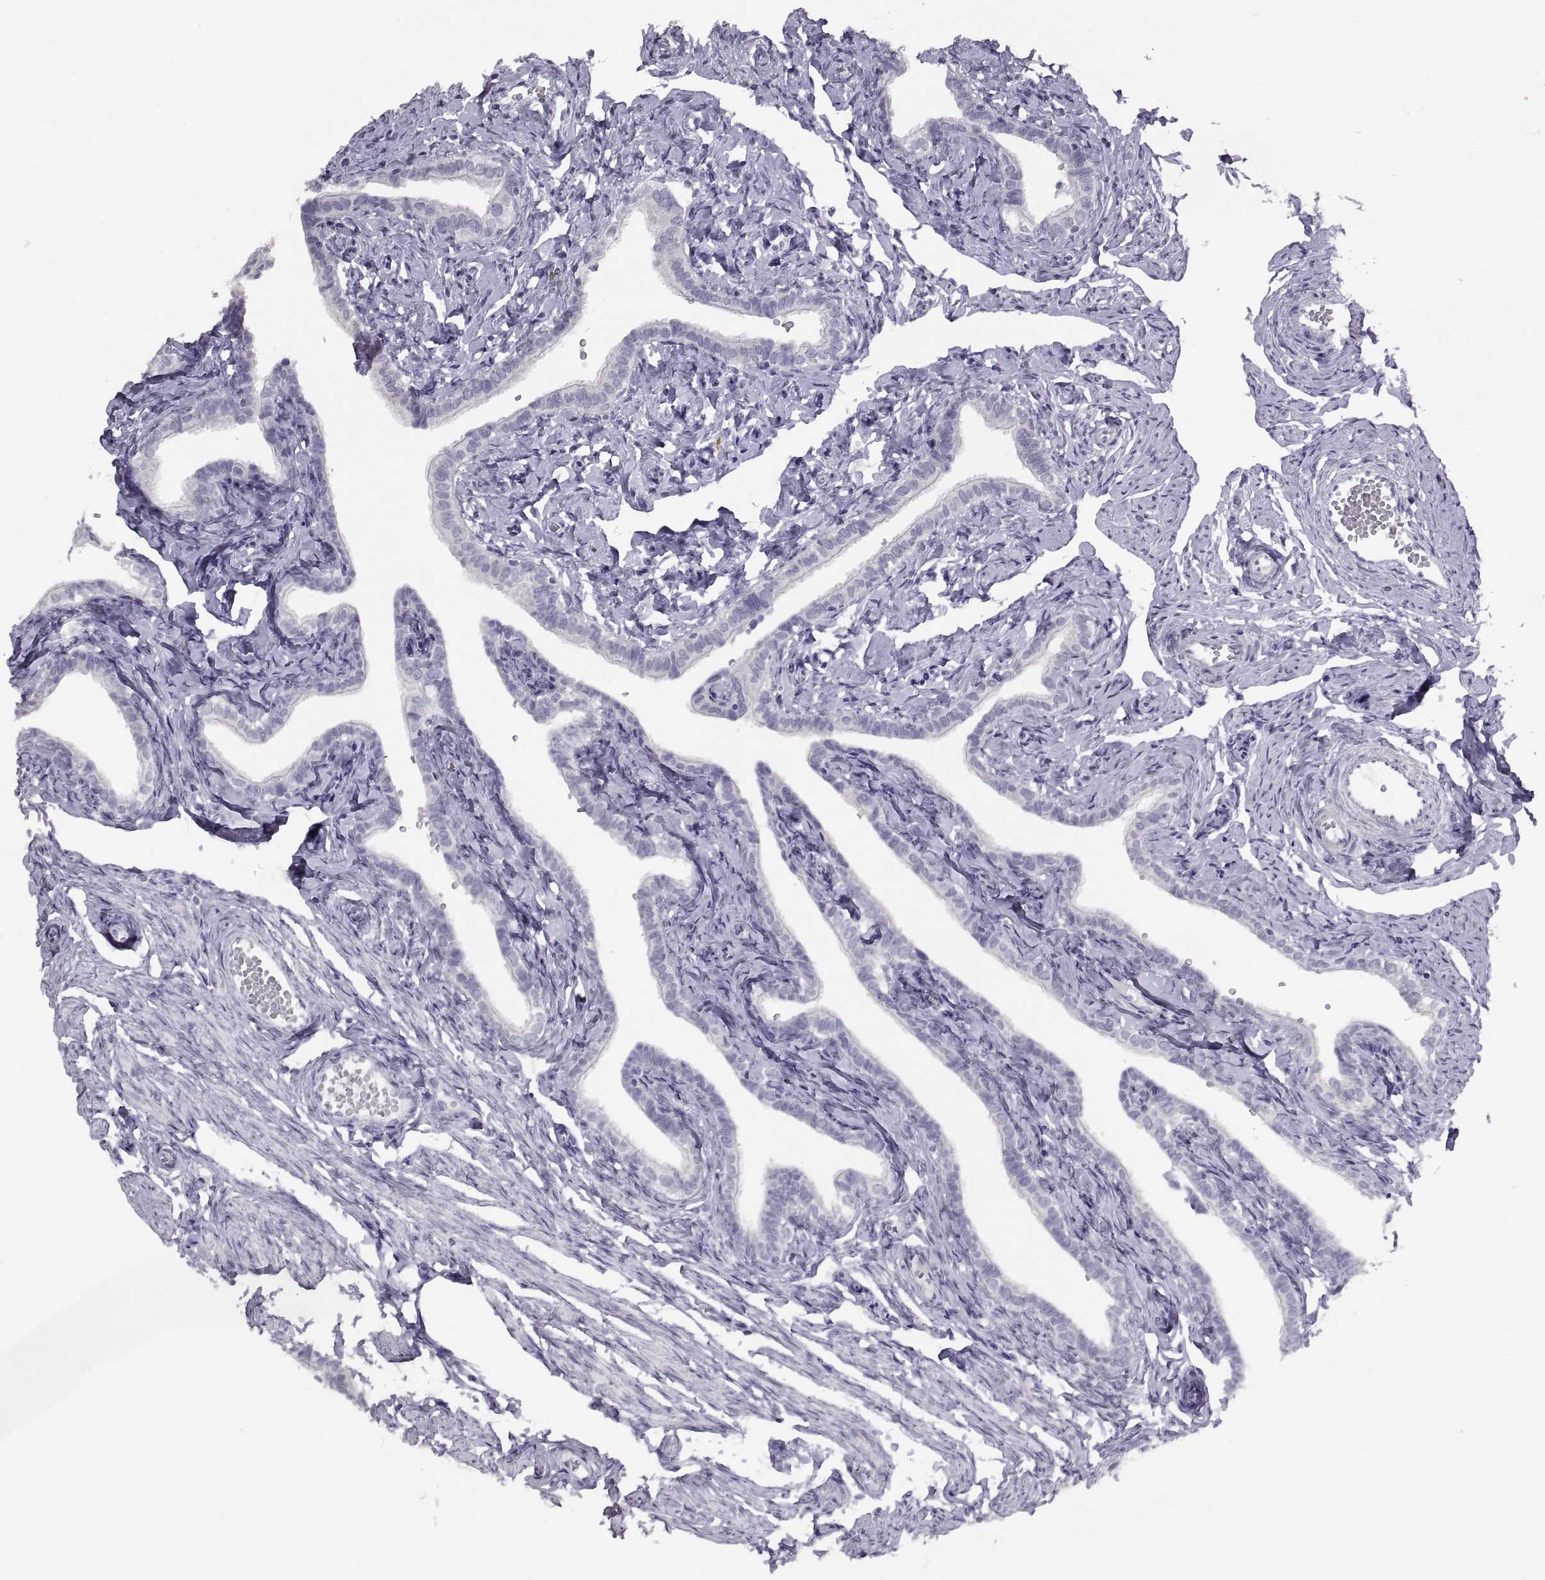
{"staining": {"intensity": "negative", "quantity": "none", "location": "none"}, "tissue": "fallopian tube", "cell_type": "Glandular cells", "image_type": "normal", "snomed": [{"axis": "morphology", "description": "Normal tissue, NOS"}, {"axis": "topography", "description": "Fallopian tube"}], "caption": "Glandular cells show no significant staining in benign fallopian tube. Nuclei are stained in blue.", "gene": "SPACDR", "patient": {"sex": "female", "age": 41}}